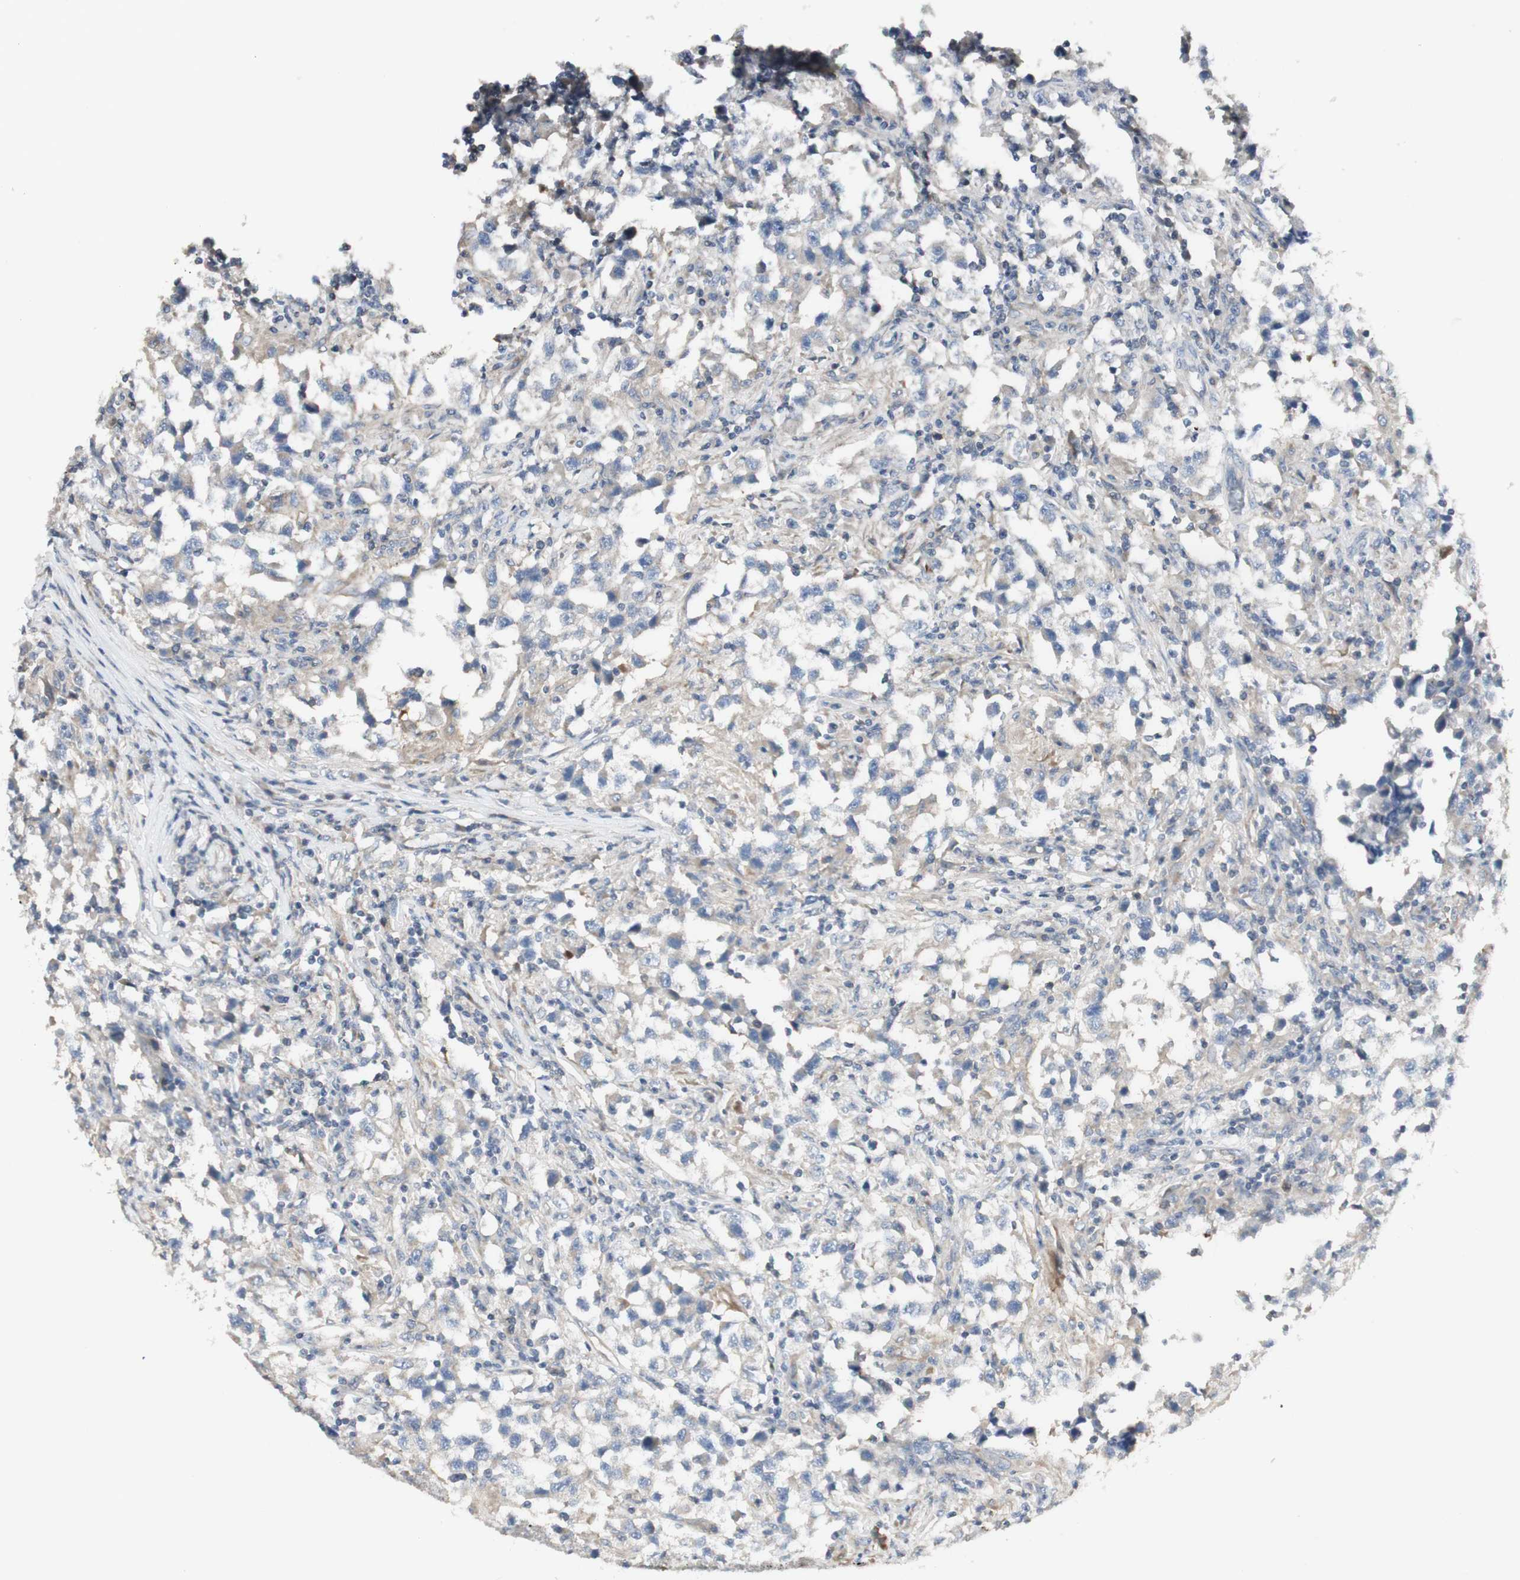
{"staining": {"intensity": "weak", "quantity": "<25%", "location": "cytoplasmic/membranous"}, "tissue": "testis cancer", "cell_type": "Tumor cells", "image_type": "cancer", "snomed": [{"axis": "morphology", "description": "Carcinoma, Embryonal, NOS"}, {"axis": "topography", "description": "Testis"}], "caption": "DAB immunohistochemical staining of testis cancer displays no significant expression in tumor cells.", "gene": "C3orf52", "patient": {"sex": "male", "age": 21}}